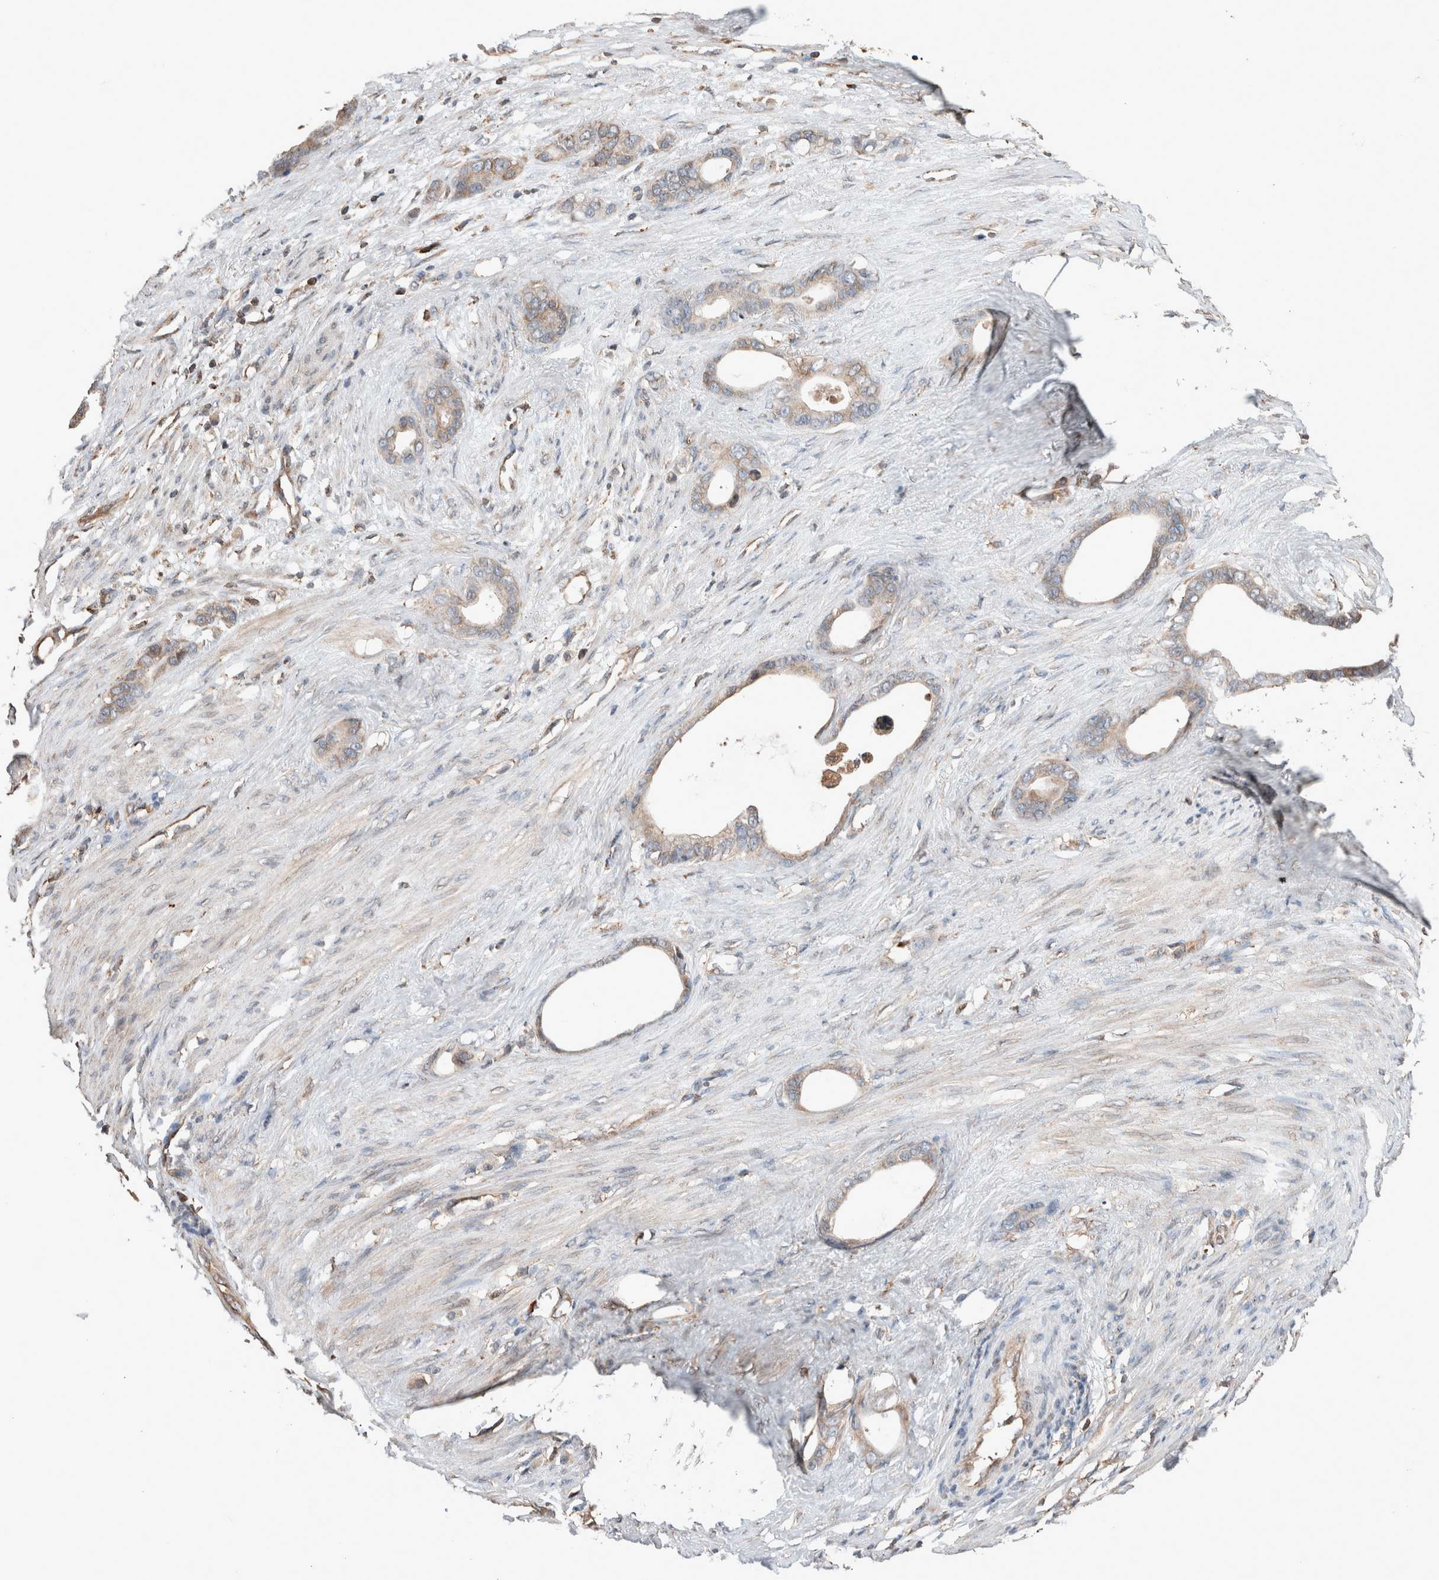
{"staining": {"intensity": "weak", "quantity": "<25%", "location": "cytoplasmic/membranous"}, "tissue": "stomach cancer", "cell_type": "Tumor cells", "image_type": "cancer", "snomed": [{"axis": "morphology", "description": "Adenocarcinoma, NOS"}, {"axis": "topography", "description": "Stomach"}], "caption": "This is a histopathology image of immunohistochemistry (IHC) staining of stomach adenocarcinoma, which shows no positivity in tumor cells.", "gene": "ERAP2", "patient": {"sex": "female", "age": 75}}